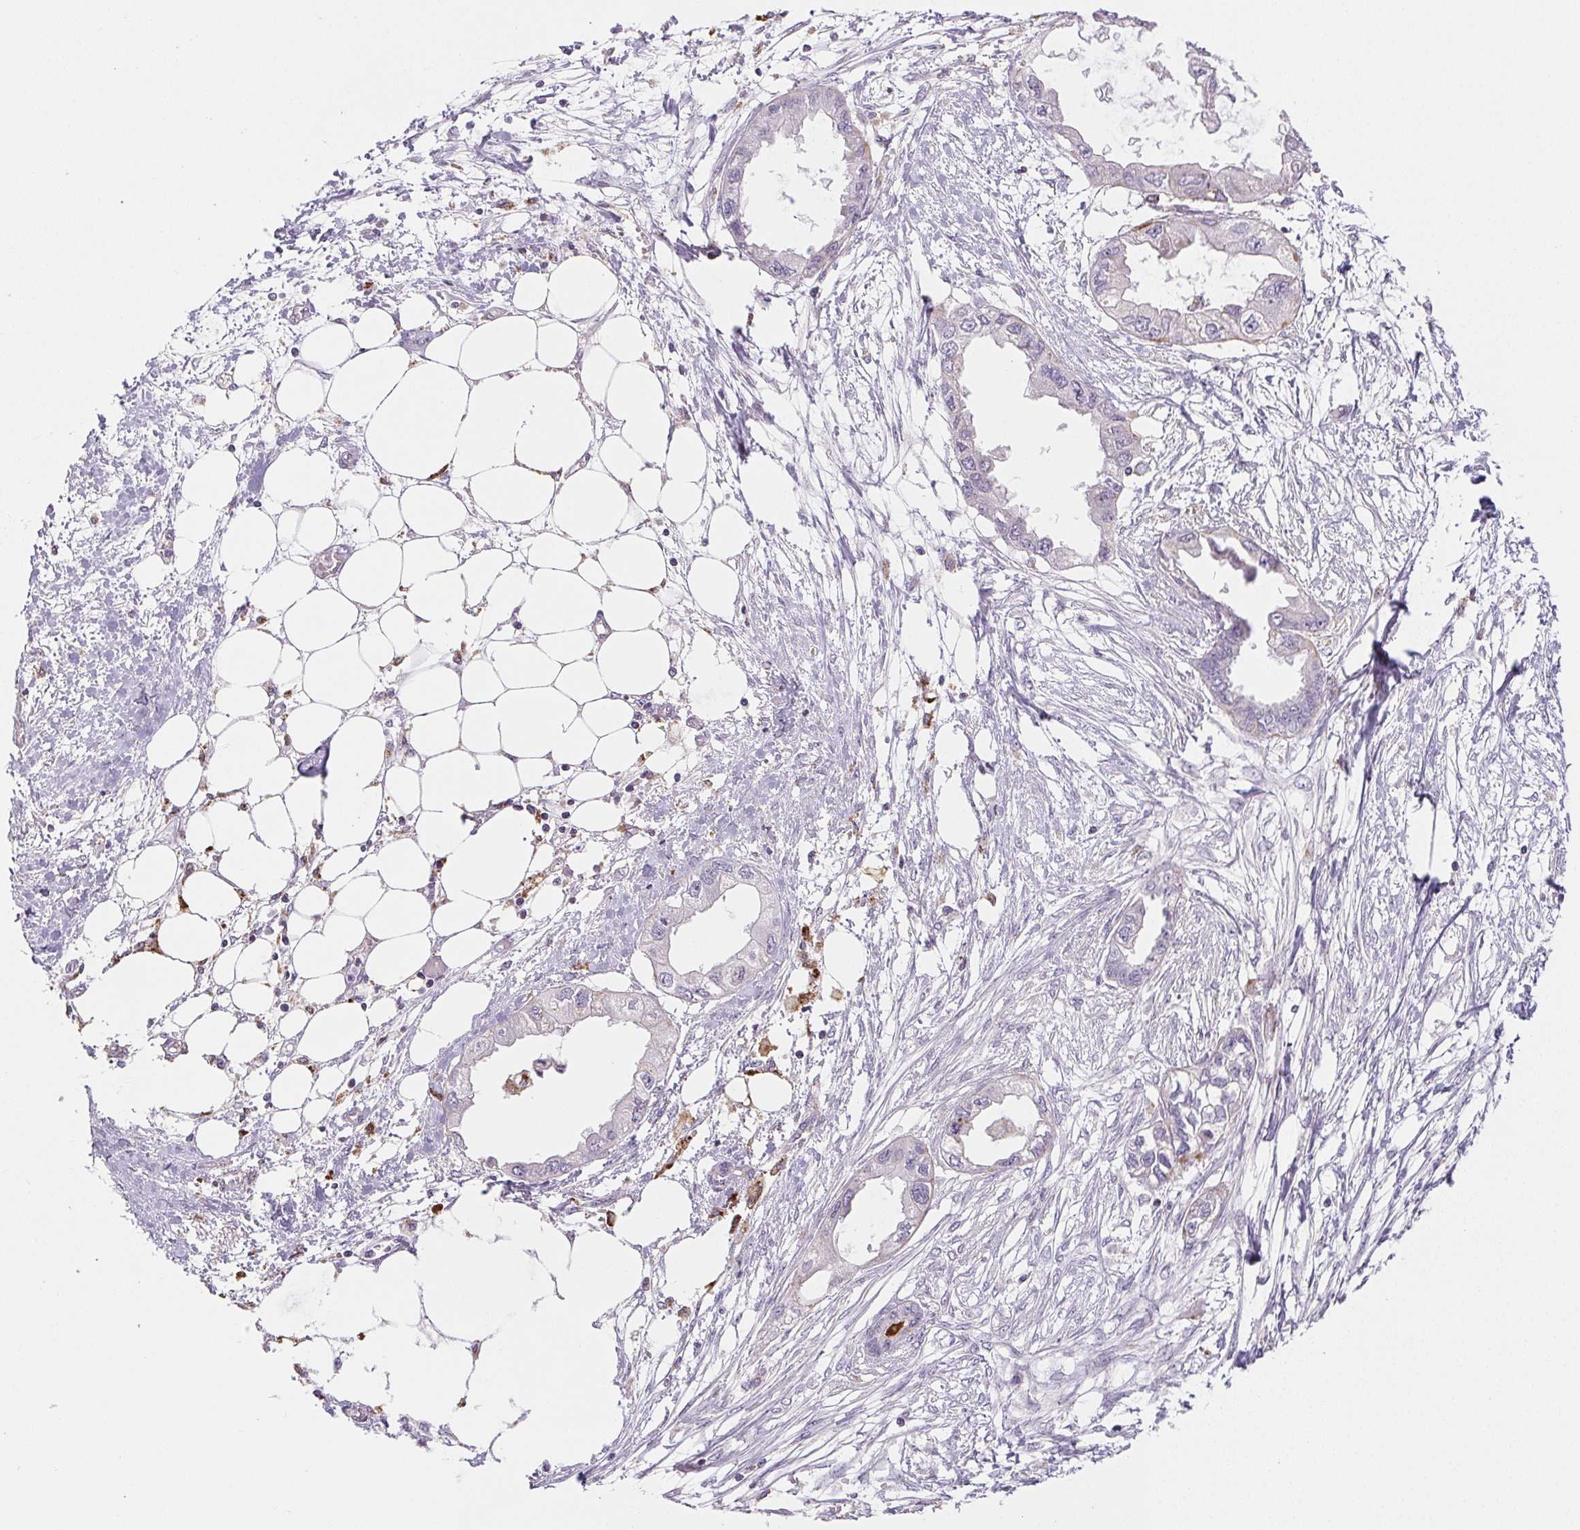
{"staining": {"intensity": "negative", "quantity": "none", "location": "none"}, "tissue": "endometrial cancer", "cell_type": "Tumor cells", "image_type": "cancer", "snomed": [{"axis": "morphology", "description": "Adenocarcinoma, NOS"}, {"axis": "morphology", "description": "Adenocarcinoma, metastatic, NOS"}, {"axis": "topography", "description": "Adipose tissue"}, {"axis": "topography", "description": "Endometrium"}], "caption": "Micrograph shows no significant protein positivity in tumor cells of endometrial adenocarcinoma. (Brightfield microscopy of DAB immunohistochemistry at high magnification).", "gene": "LIPA", "patient": {"sex": "female", "age": 67}}